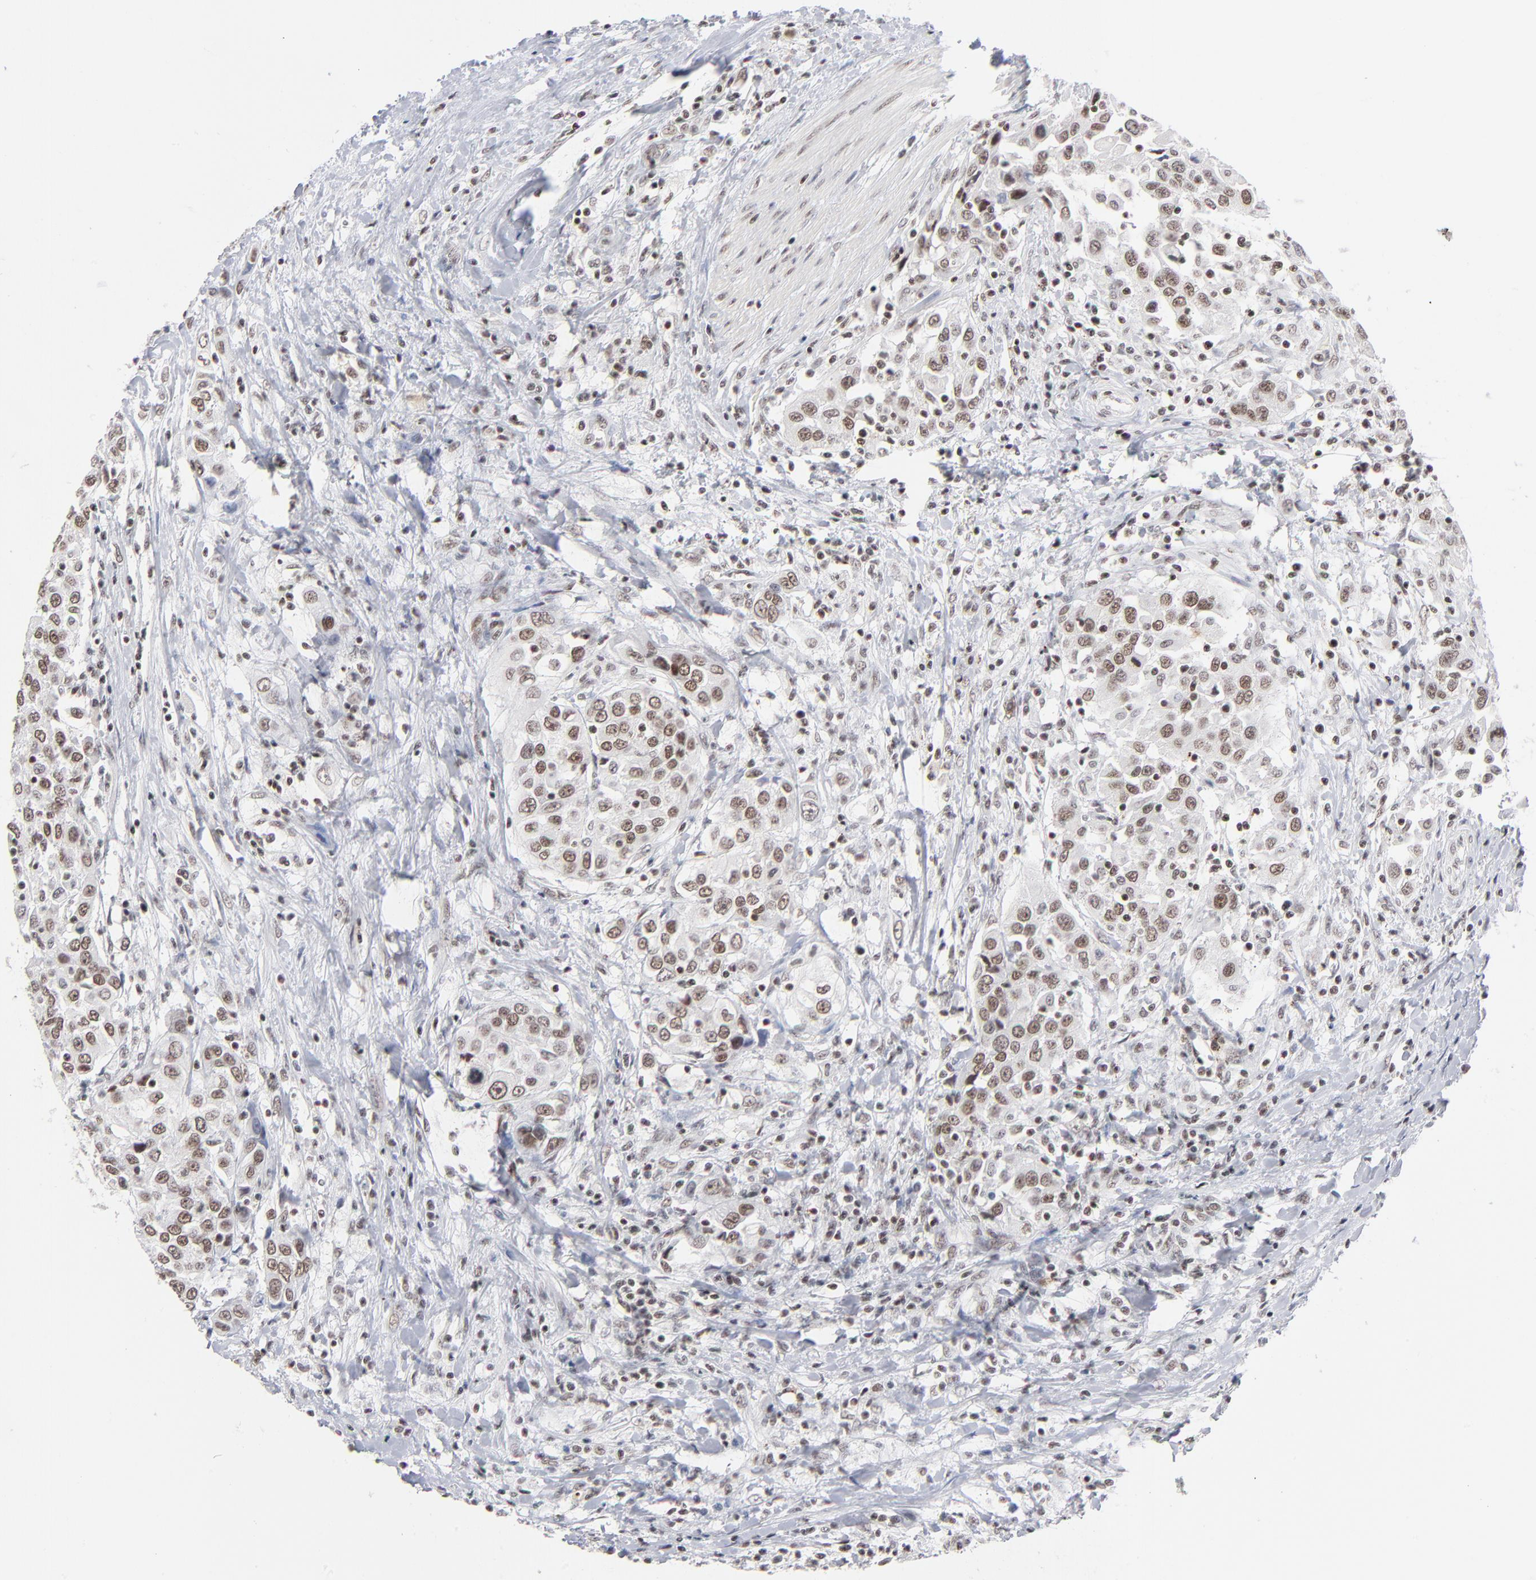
{"staining": {"intensity": "moderate", "quantity": ">75%", "location": "nuclear"}, "tissue": "urothelial cancer", "cell_type": "Tumor cells", "image_type": "cancer", "snomed": [{"axis": "morphology", "description": "Urothelial carcinoma, High grade"}, {"axis": "topography", "description": "Urinary bladder"}], "caption": "Immunohistochemical staining of human urothelial cancer demonstrates medium levels of moderate nuclear protein expression in about >75% of tumor cells. Using DAB (3,3'-diaminobenzidine) (brown) and hematoxylin (blue) stains, captured at high magnification using brightfield microscopy.", "gene": "ZNF143", "patient": {"sex": "female", "age": 80}}